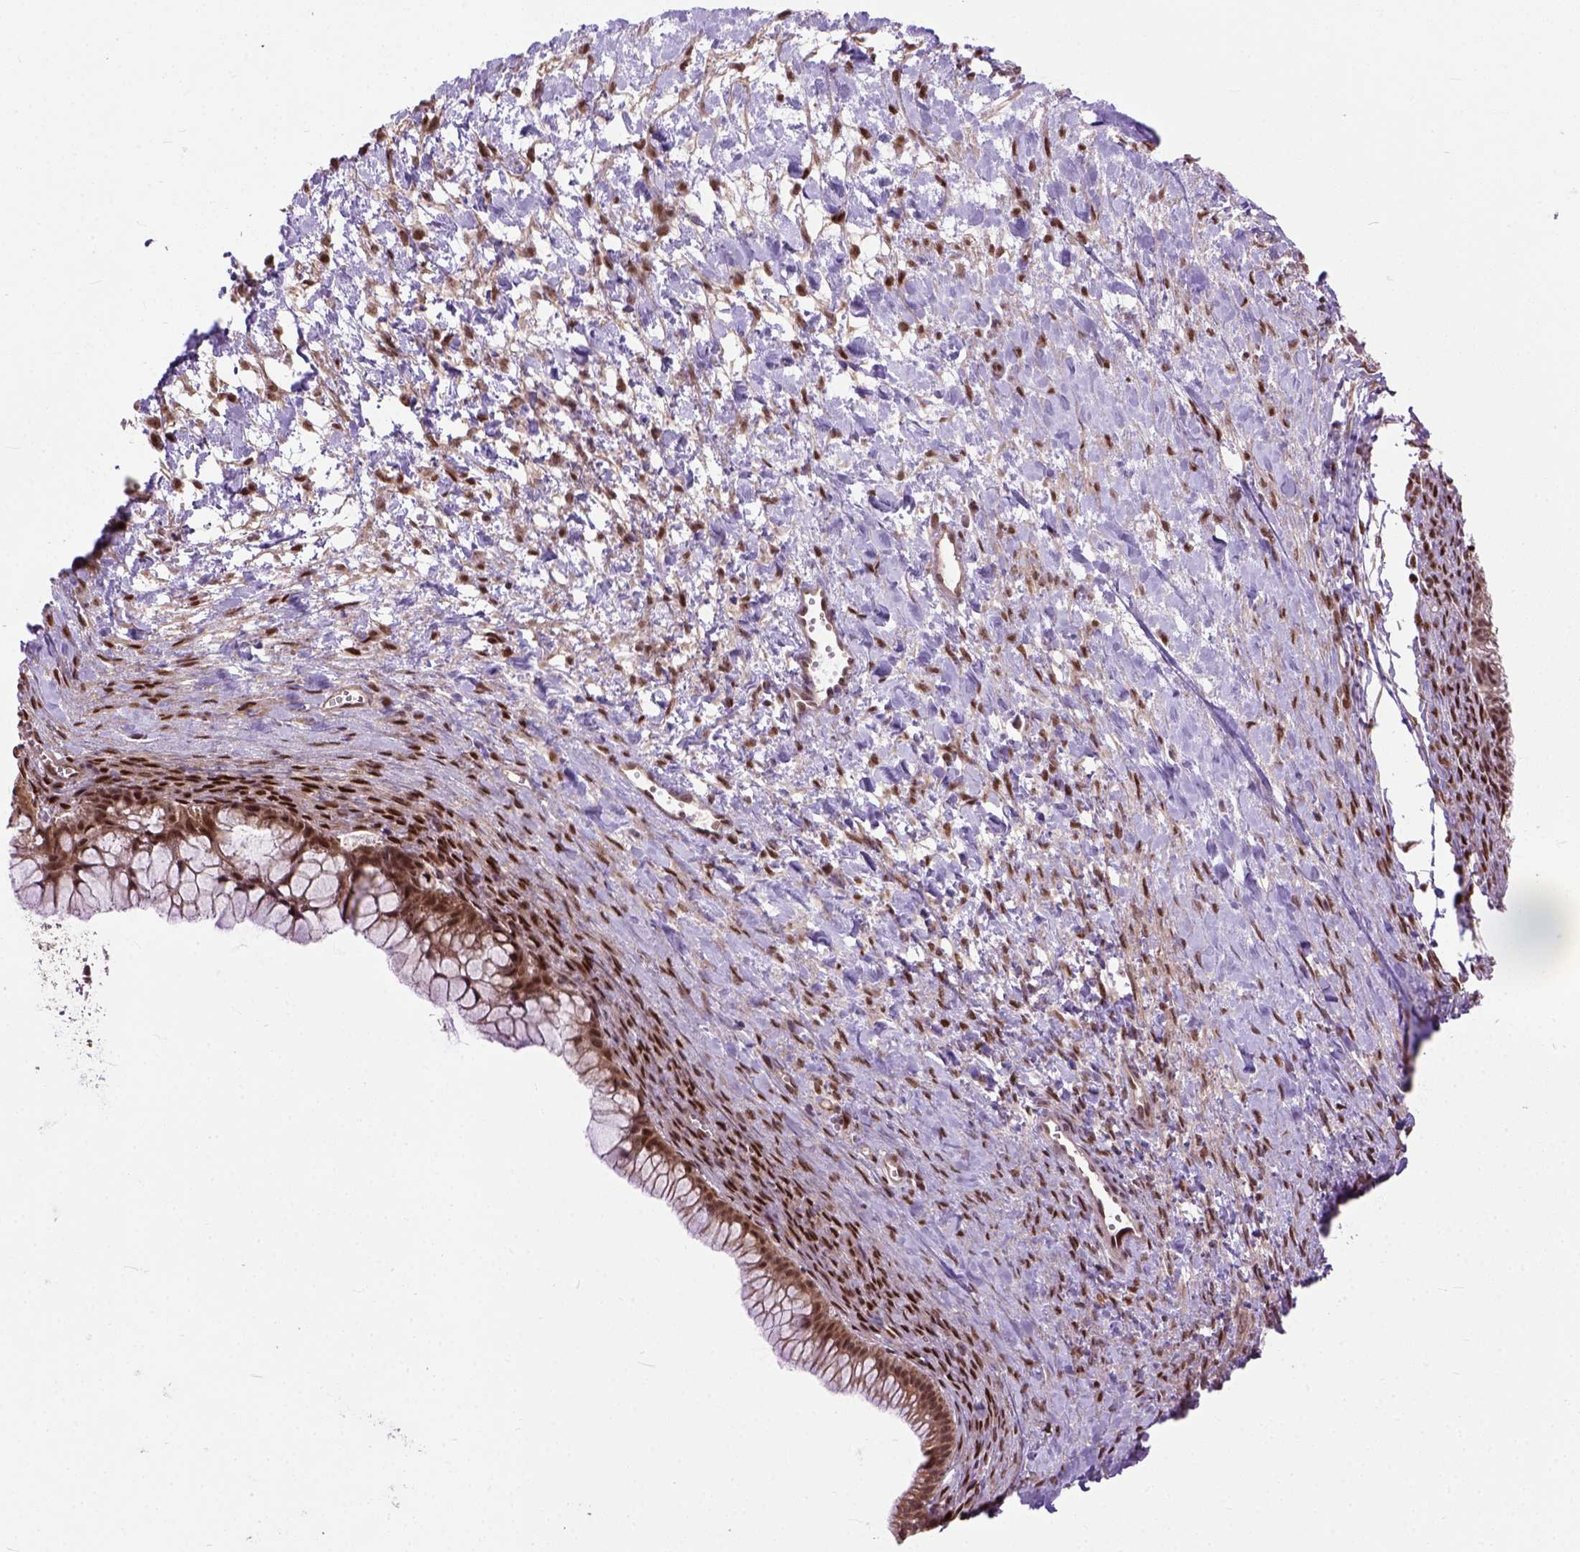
{"staining": {"intensity": "strong", "quantity": ">75%", "location": "nuclear"}, "tissue": "ovarian cancer", "cell_type": "Tumor cells", "image_type": "cancer", "snomed": [{"axis": "morphology", "description": "Cystadenocarcinoma, mucinous, NOS"}, {"axis": "topography", "description": "Ovary"}], "caption": "Immunohistochemistry (DAB (3,3'-diaminobenzidine)) staining of ovarian cancer (mucinous cystadenocarcinoma) reveals strong nuclear protein staining in approximately >75% of tumor cells.", "gene": "ZNF630", "patient": {"sex": "female", "age": 41}}